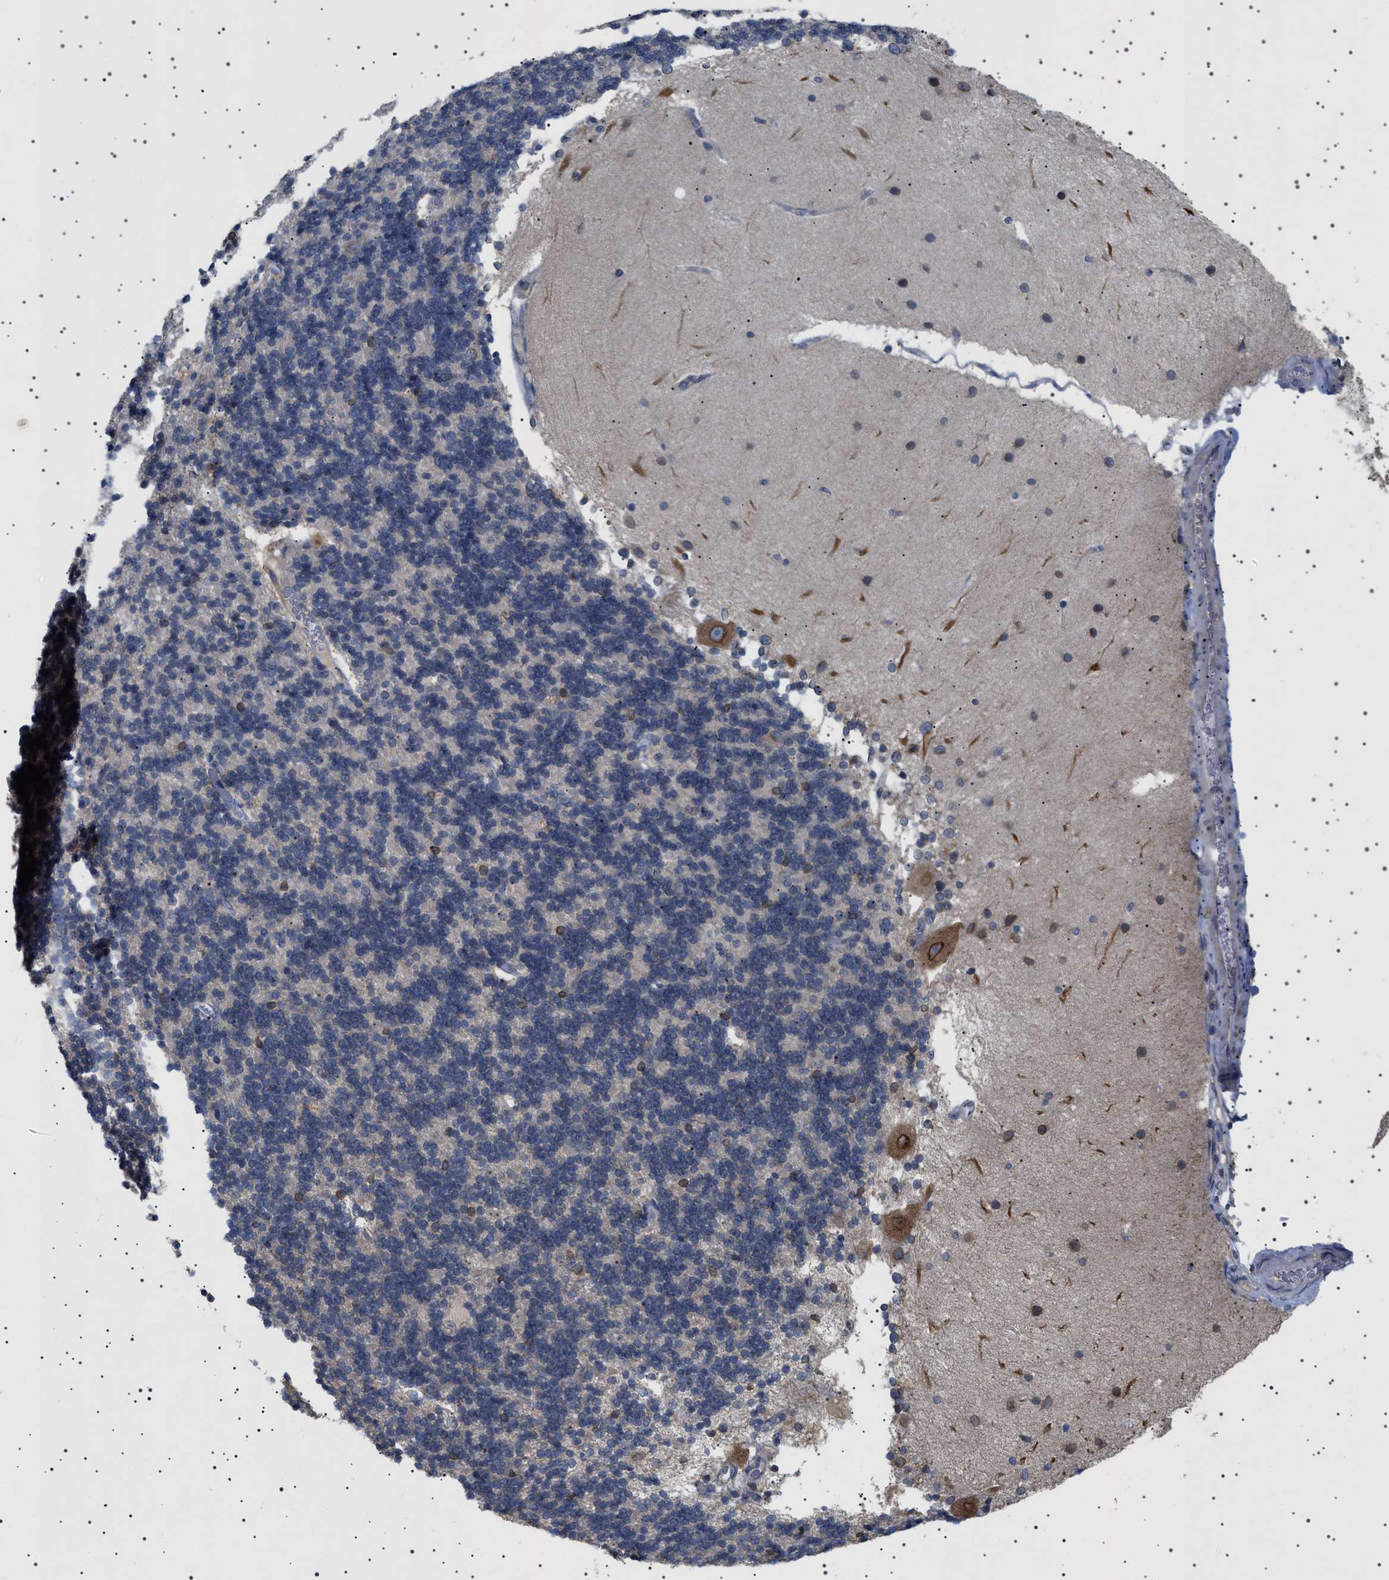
{"staining": {"intensity": "weak", "quantity": "<25%", "location": "cytoplasmic/membranous,nuclear"}, "tissue": "cerebellum", "cell_type": "Cells in granular layer", "image_type": "normal", "snomed": [{"axis": "morphology", "description": "Normal tissue, NOS"}, {"axis": "topography", "description": "Cerebellum"}], "caption": "Protein analysis of benign cerebellum exhibits no significant positivity in cells in granular layer. (DAB (3,3'-diaminobenzidine) immunohistochemistry (IHC) with hematoxylin counter stain).", "gene": "NUP93", "patient": {"sex": "female", "age": 54}}